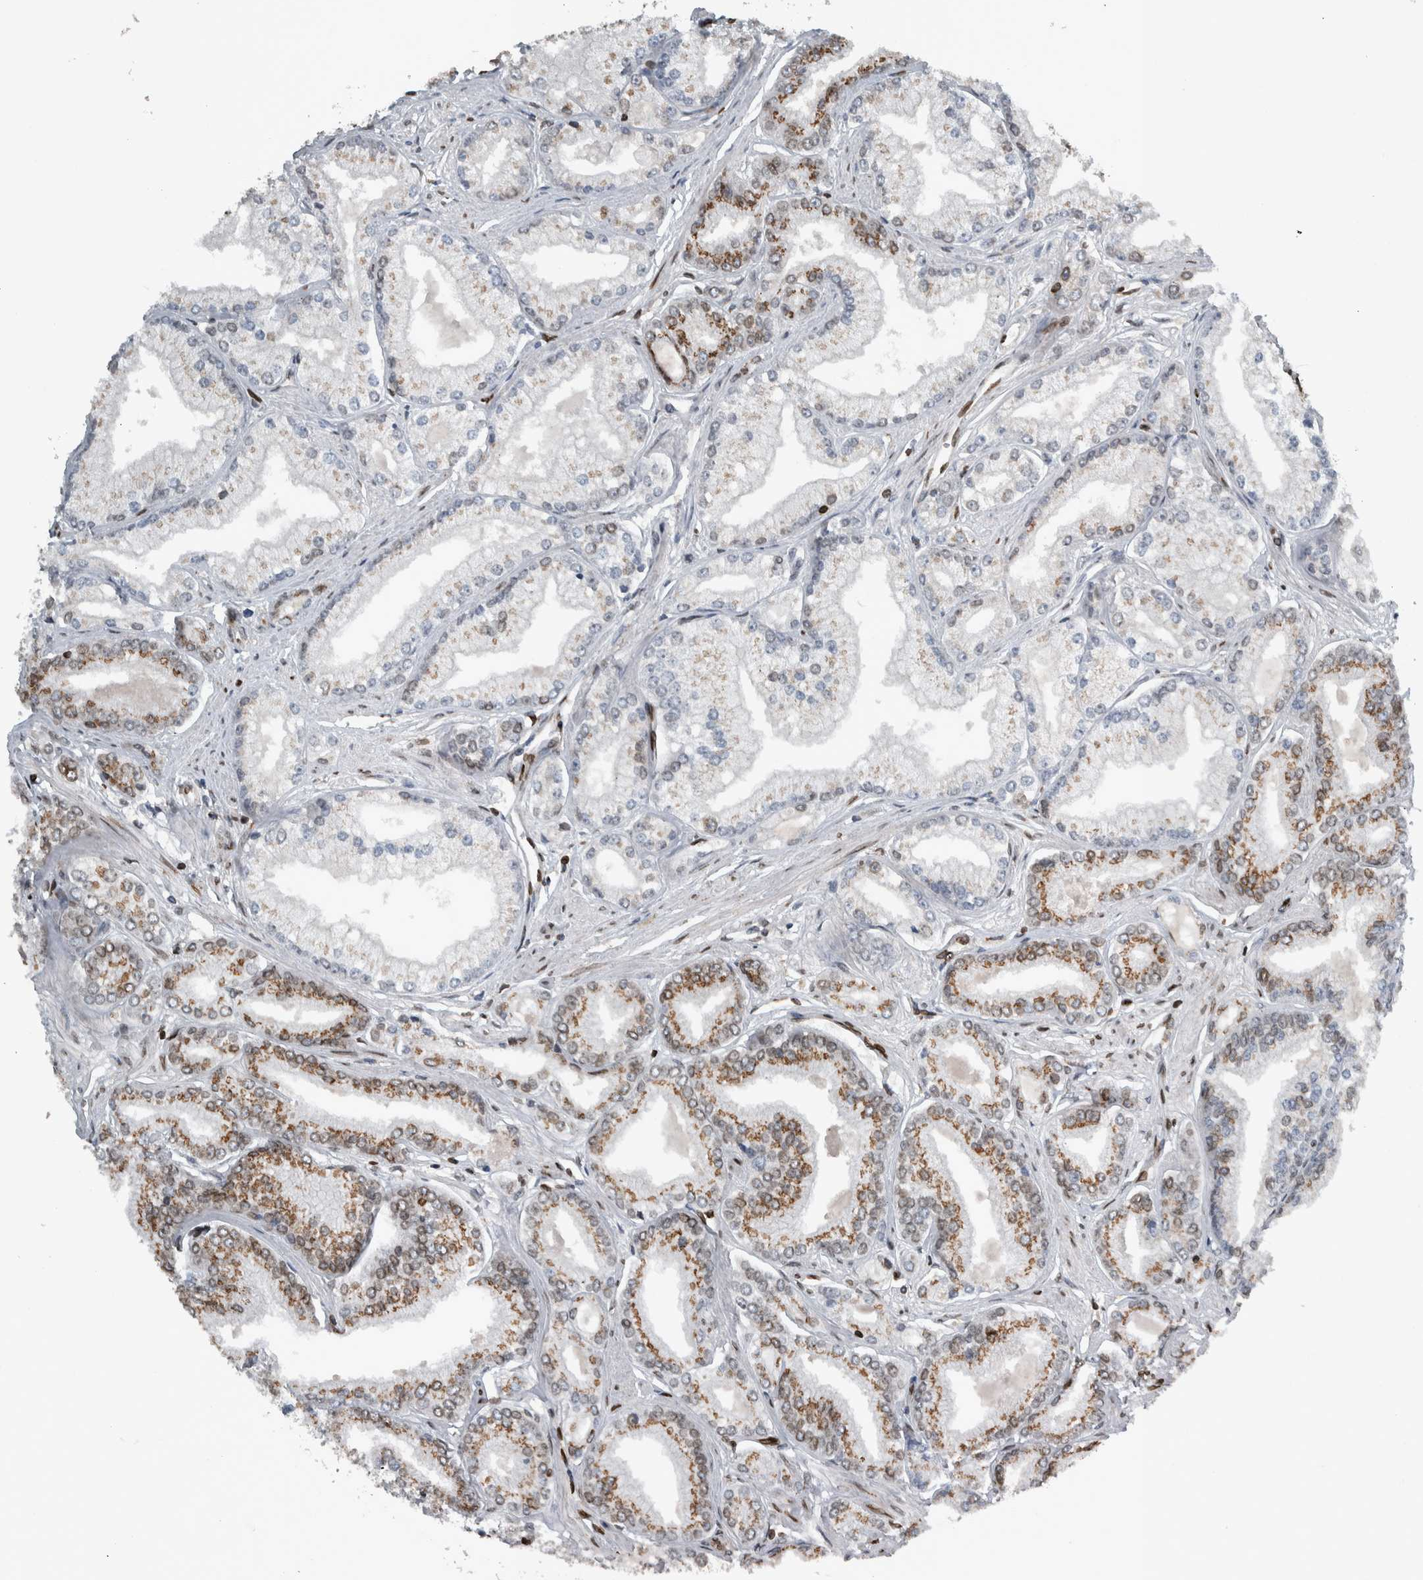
{"staining": {"intensity": "moderate", "quantity": "25%-75%", "location": "cytoplasmic/membranous"}, "tissue": "prostate cancer", "cell_type": "Tumor cells", "image_type": "cancer", "snomed": [{"axis": "morphology", "description": "Adenocarcinoma, Low grade"}, {"axis": "topography", "description": "Prostate"}], "caption": "Prostate cancer was stained to show a protein in brown. There is medium levels of moderate cytoplasmic/membranous staining in approximately 25%-75% of tumor cells.", "gene": "FAM135B", "patient": {"sex": "male", "age": 52}}